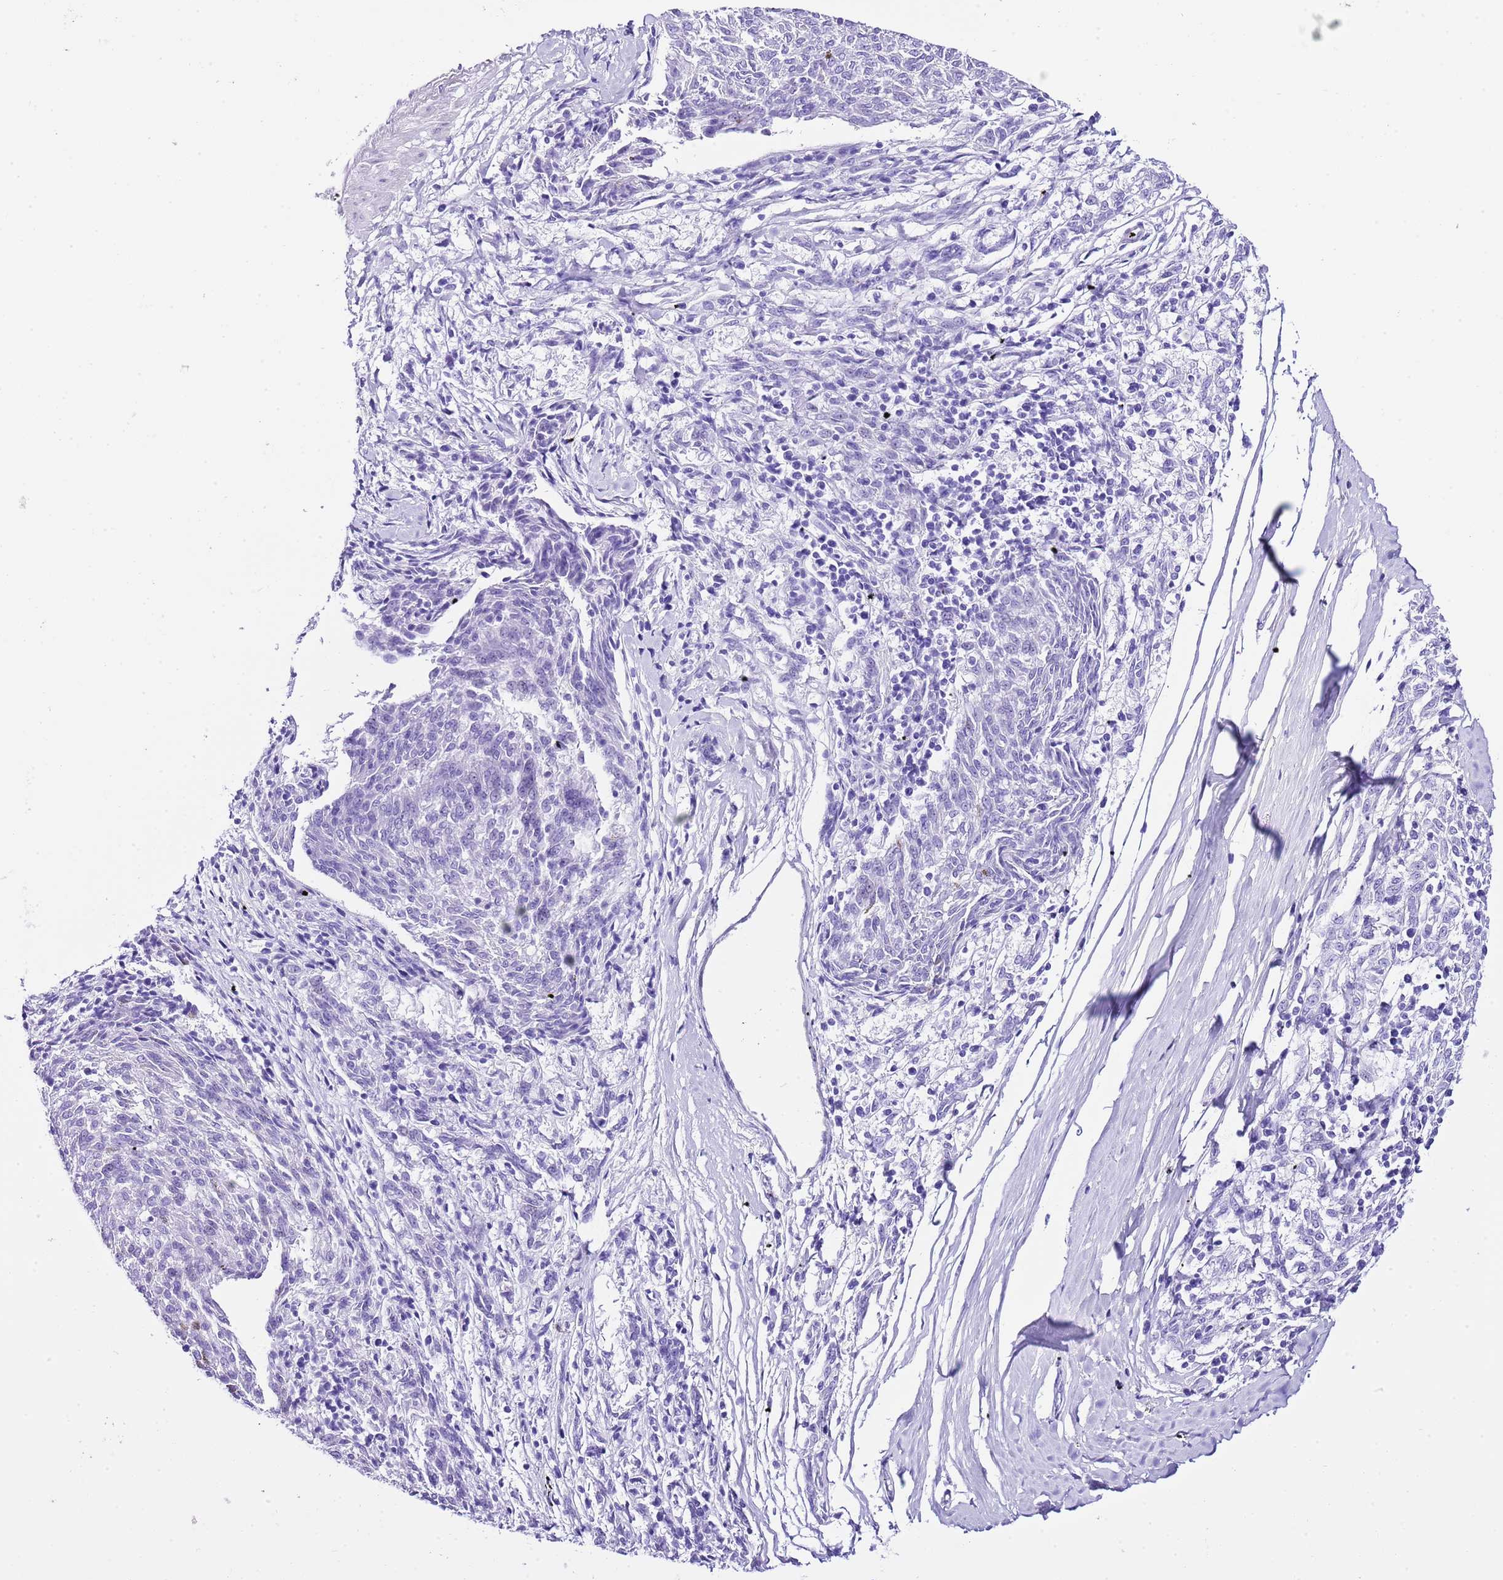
{"staining": {"intensity": "negative", "quantity": "none", "location": "none"}, "tissue": "melanoma", "cell_type": "Tumor cells", "image_type": "cancer", "snomed": [{"axis": "morphology", "description": "Malignant melanoma, NOS"}, {"axis": "topography", "description": "Skin"}], "caption": "A high-resolution photomicrograph shows IHC staining of malignant melanoma, which shows no significant positivity in tumor cells.", "gene": "KCNC1", "patient": {"sex": "female", "age": 72}}